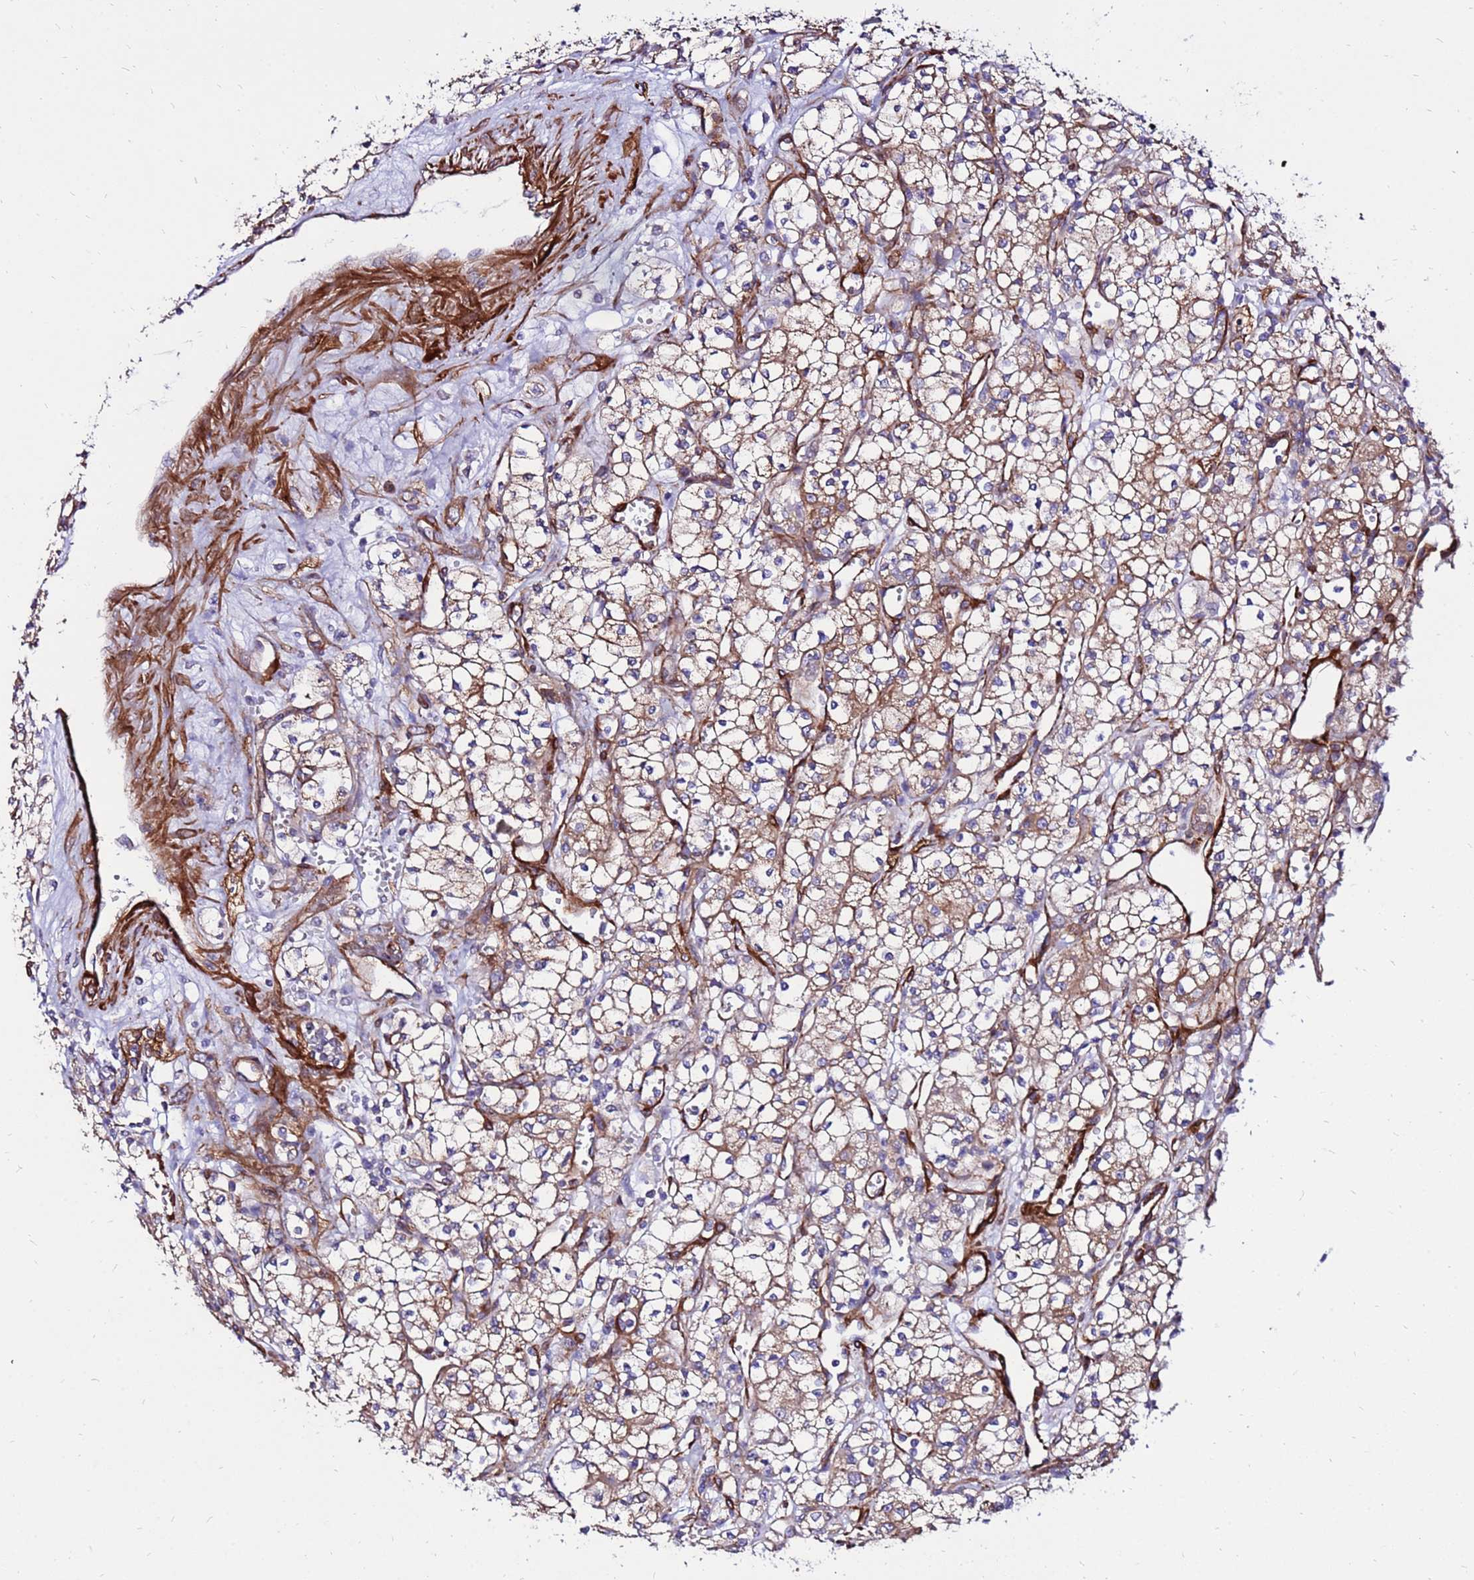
{"staining": {"intensity": "moderate", "quantity": ">75%", "location": "cytoplasmic/membranous"}, "tissue": "renal cancer", "cell_type": "Tumor cells", "image_type": "cancer", "snomed": [{"axis": "morphology", "description": "Adenocarcinoma, NOS"}, {"axis": "topography", "description": "Kidney"}], "caption": "Protein expression analysis of human adenocarcinoma (renal) reveals moderate cytoplasmic/membranous positivity in approximately >75% of tumor cells. Using DAB (brown) and hematoxylin (blue) stains, captured at high magnification using brightfield microscopy.", "gene": "EI24", "patient": {"sex": "male", "age": 59}}